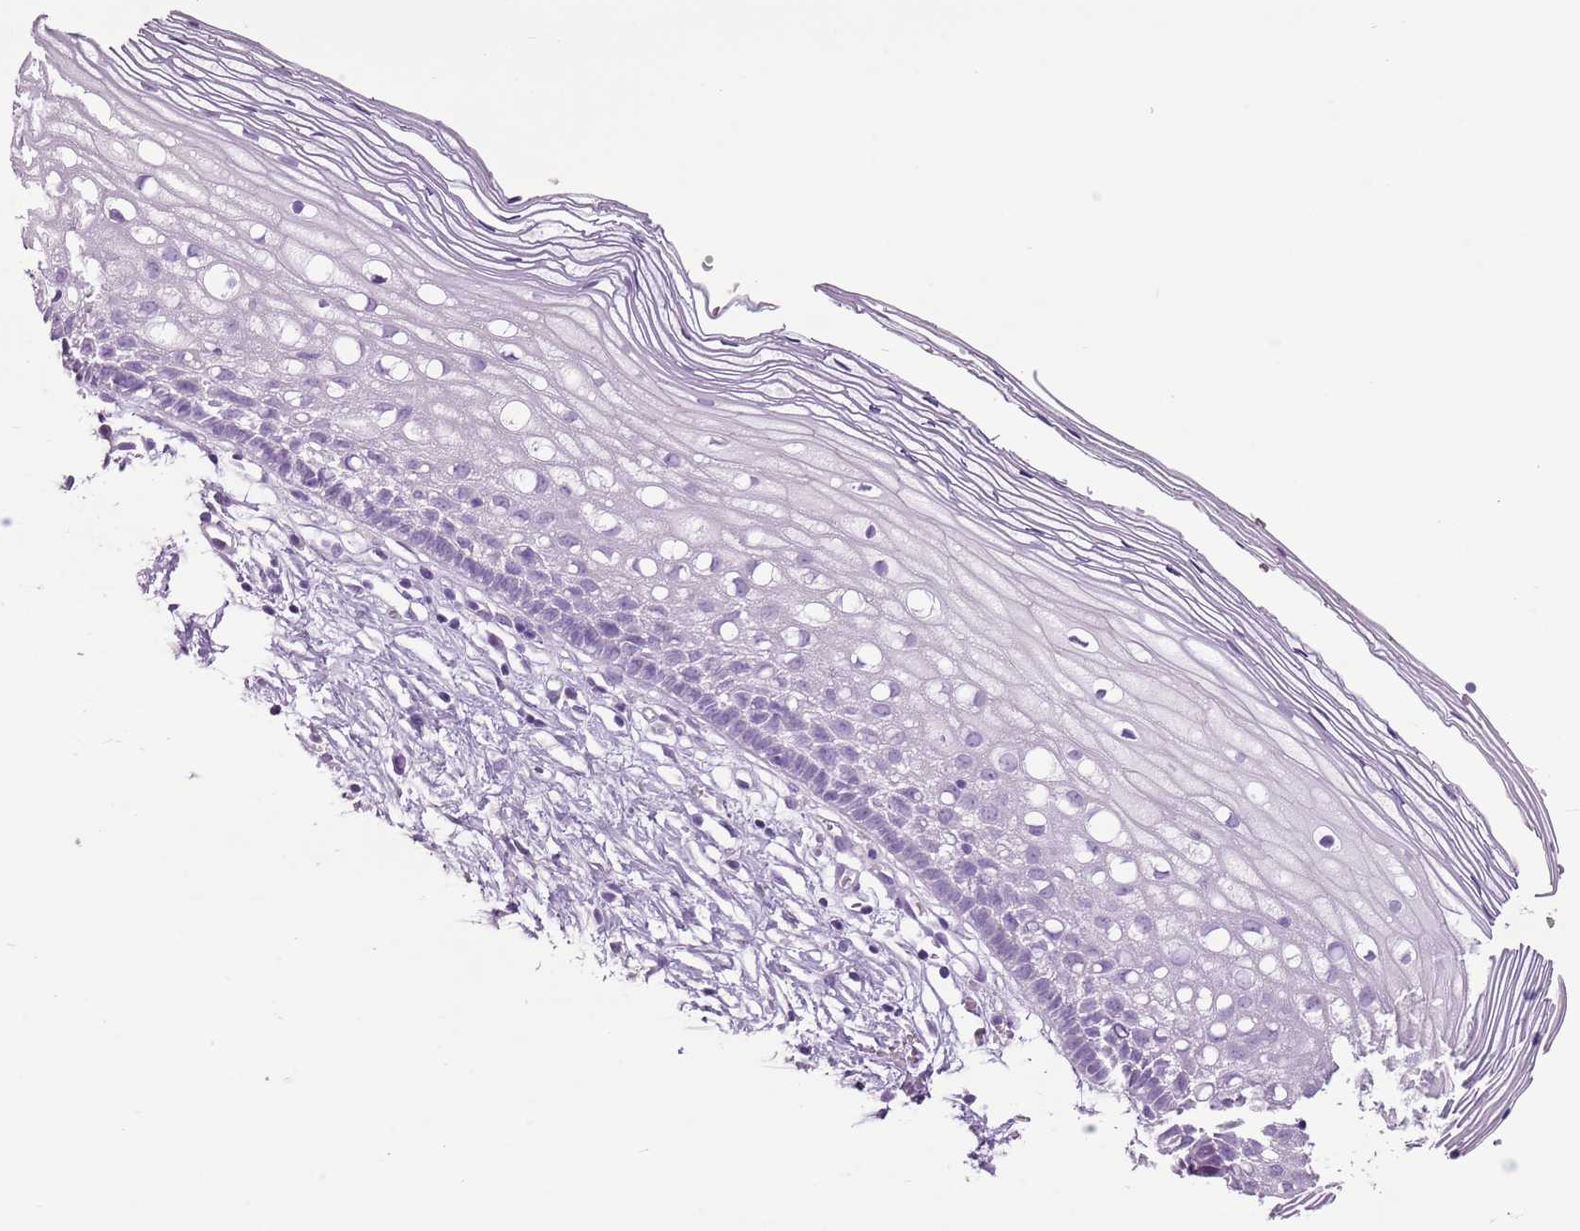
{"staining": {"intensity": "negative", "quantity": "none", "location": "none"}, "tissue": "cervix", "cell_type": "Glandular cells", "image_type": "normal", "snomed": [{"axis": "morphology", "description": "Normal tissue, NOS"}, {"axis": "topography", "description": "Cervix"}], "caption": "High magnification brightfield microscopy of benign cervix stained with DAB (brown) and counterstained with hematoxylin (blue): glandular cells show no significant staining.", "gene": "CELF6", "patient": {"sex": "female", "age": 27}}